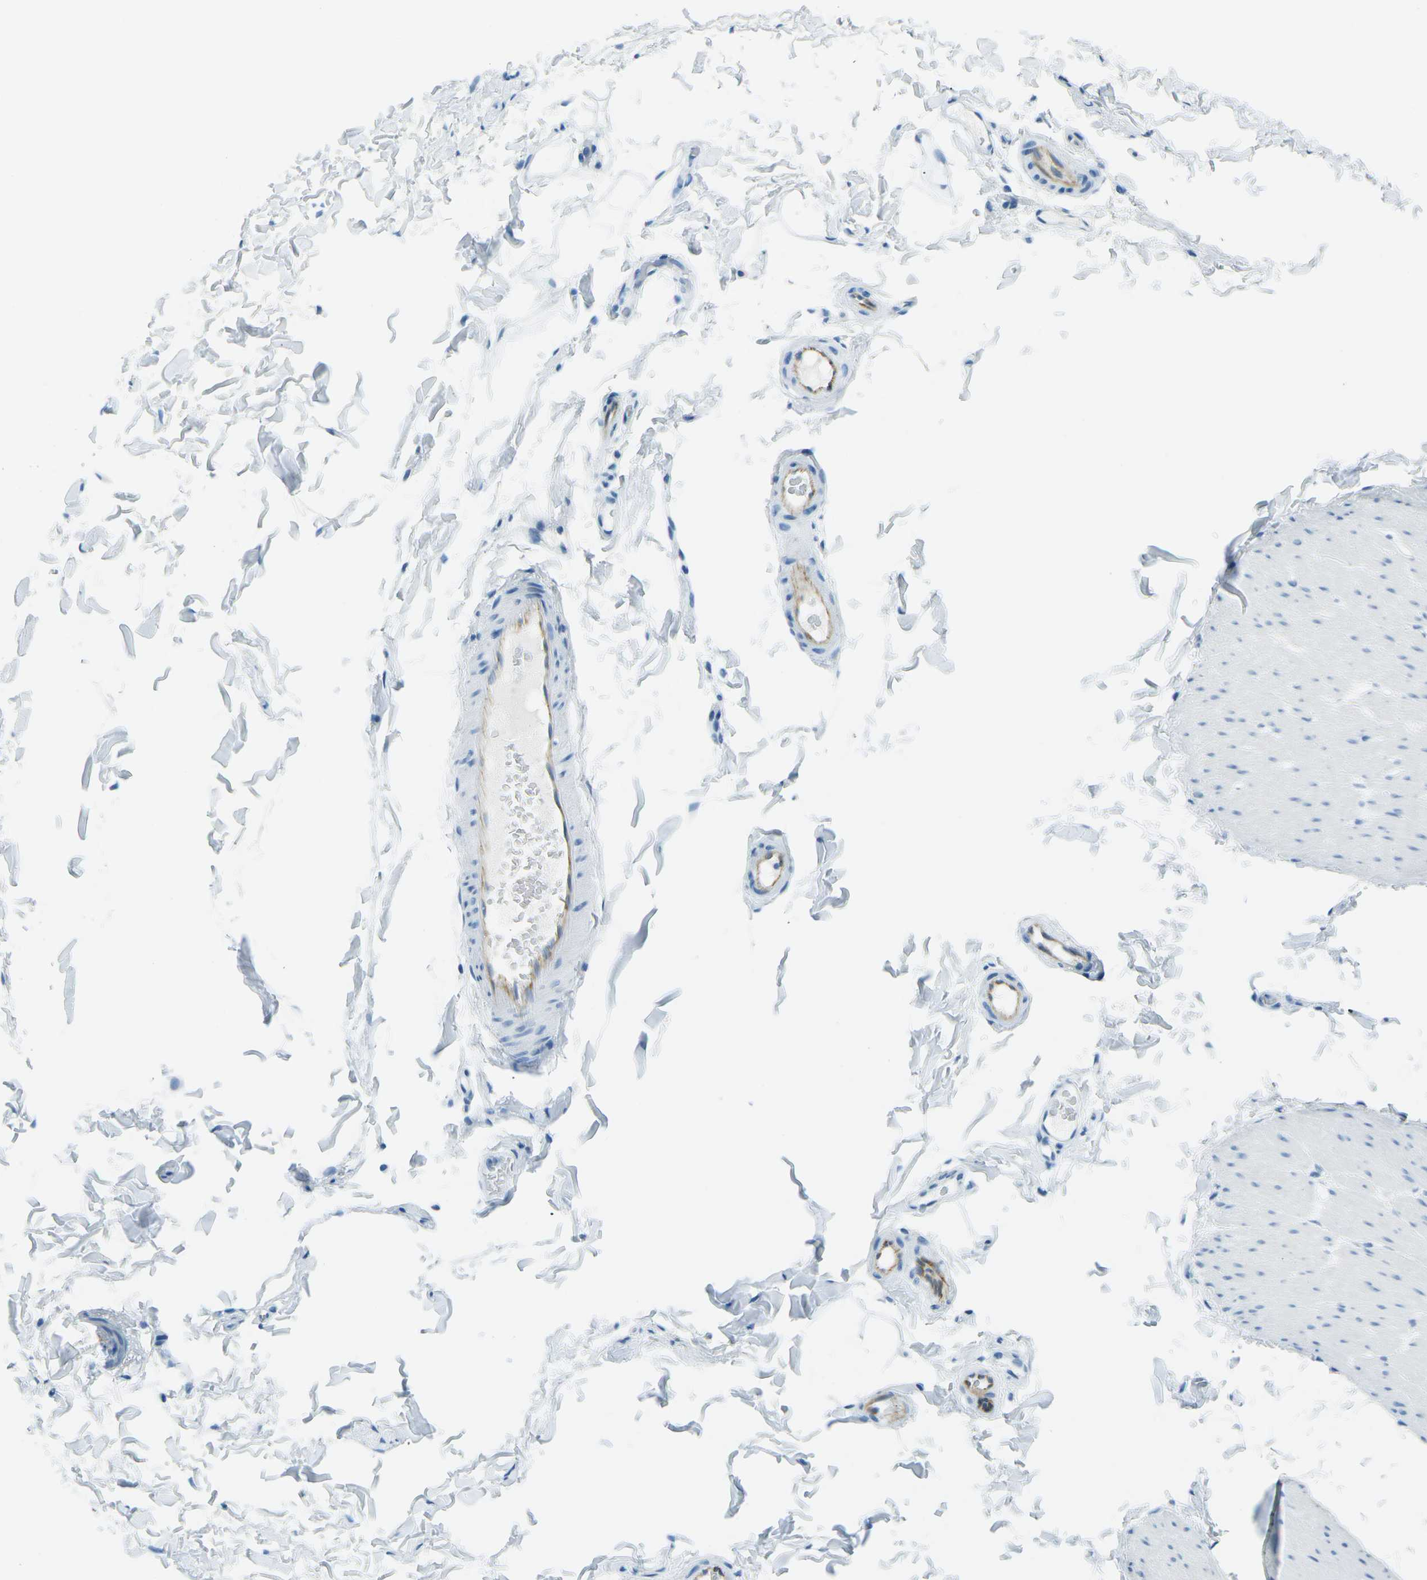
{"staining": {"intensity": "negative", "quantity": "none", "location": "none"}, "tissue": "smooth muscle", "cell_type": "Smooth muscle cells", "image_type": "normal", "snomed": [{"axis": "morphology", "description": "Normal tissue, NOS"}, {"axis": "topography", "description": "Smooth muscle"}, {"axis": "topography", "description": "Colon"}], "caption": "A high-resolution histopathology image shows immunohistochemistry staining of normal smooth muscle, which shows no significant positivity in smooth muscle cells.", "gene": "OCLN", "patient": {"sex": "male", "age": 67}}